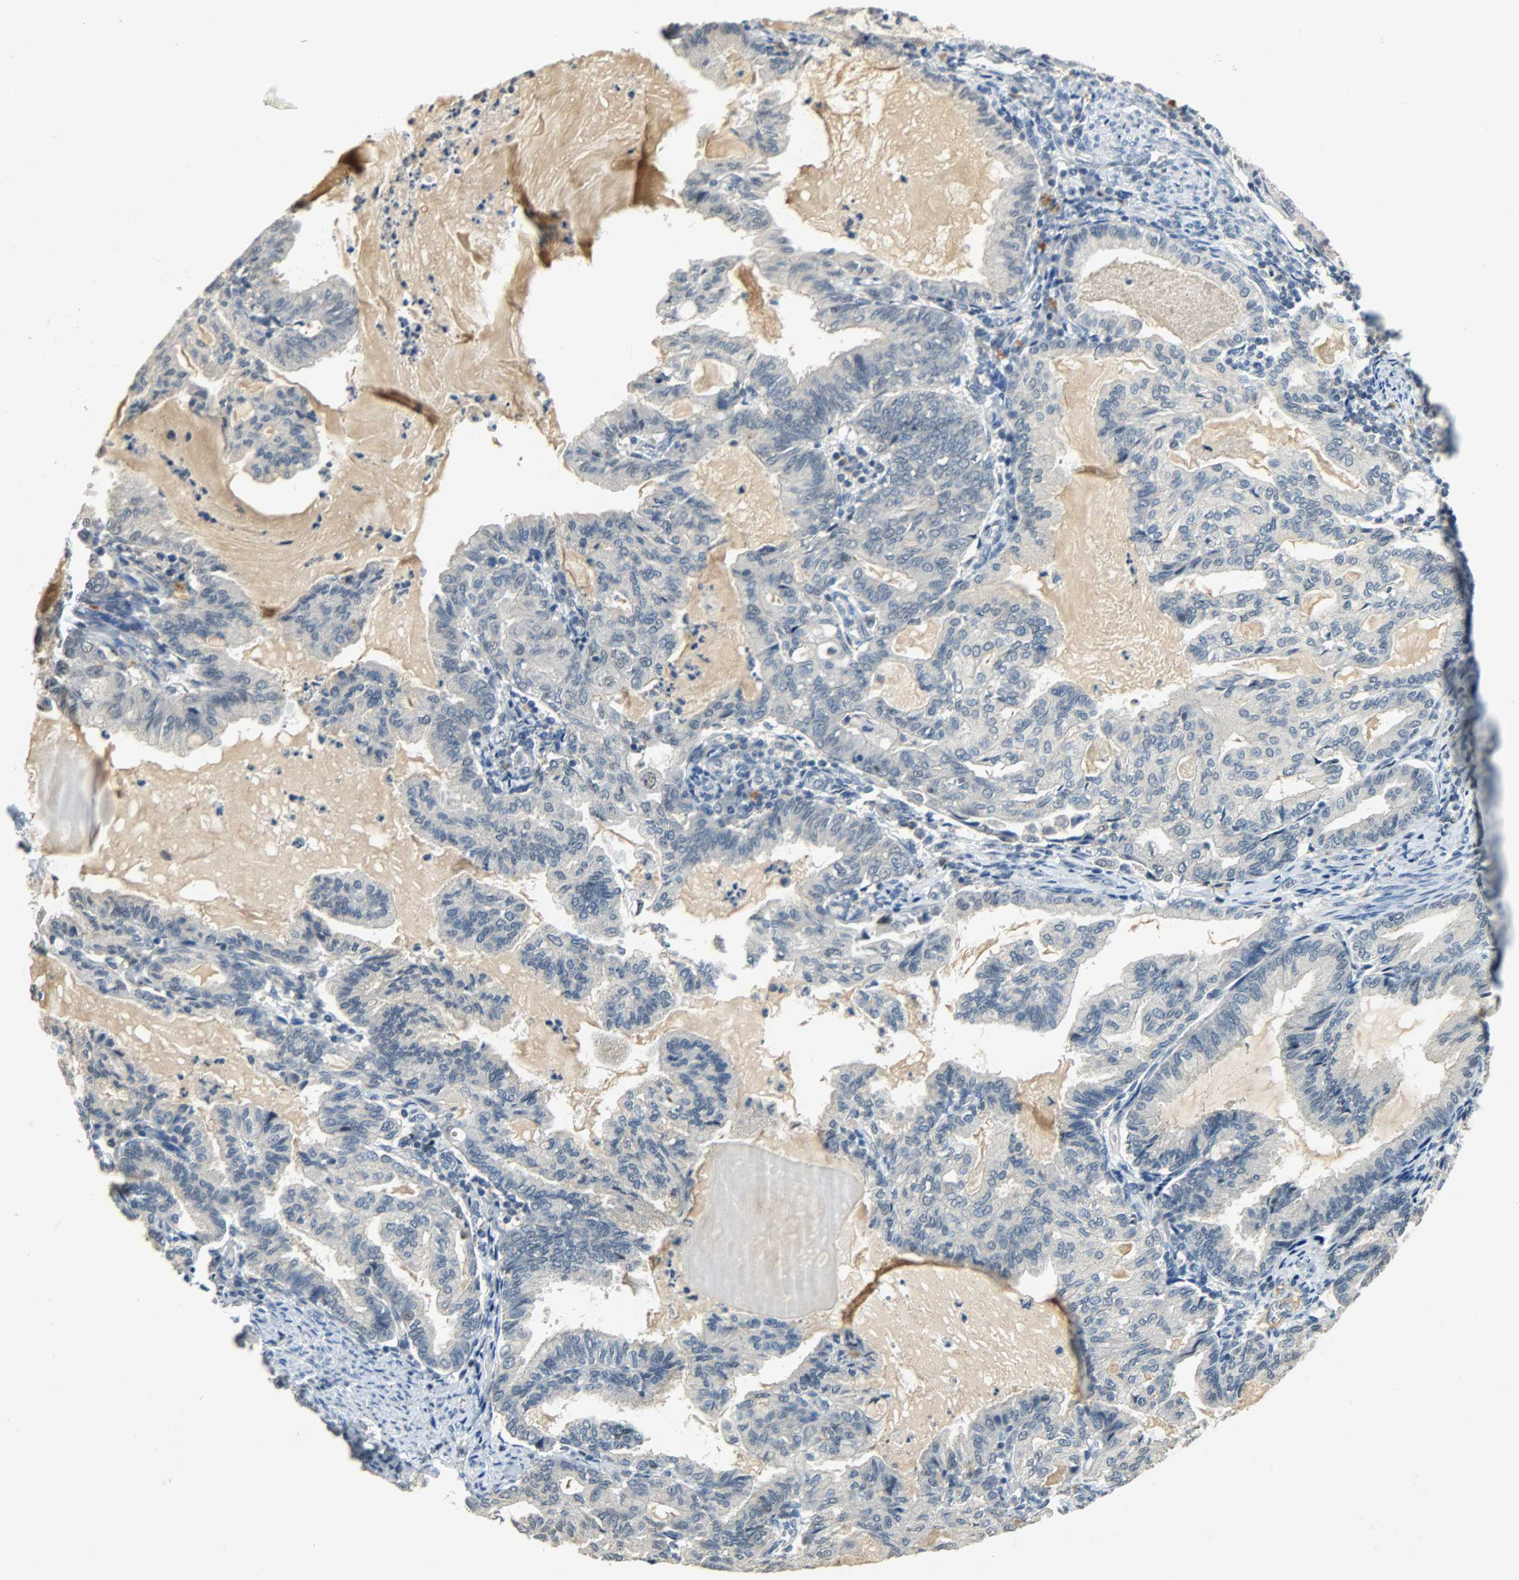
{"staining": {"intensity": "weak", "quantity": ">75%", "location": "cytoplasmic/membranous"}, "tissue": "endometrial cancer", "cell_type": "Tumor cells", "image_type": "cancer", "snomed": [{"axis": "morphology", "description": "Adenocarcinoma, NOS"}, {"axis": "topography", "description": "Endometrium"}], "caption": "Endometrial cancer tissue shows weak cytoplasmic/membranous expression in about >75% of tumor cells The staining is performed using DAB brown chromogen to label protein expression. The nuclei are counter-stained blue using hematoxylin.", "gene": "HDHD5", "patient": {"sex": "female", "age": 86}}